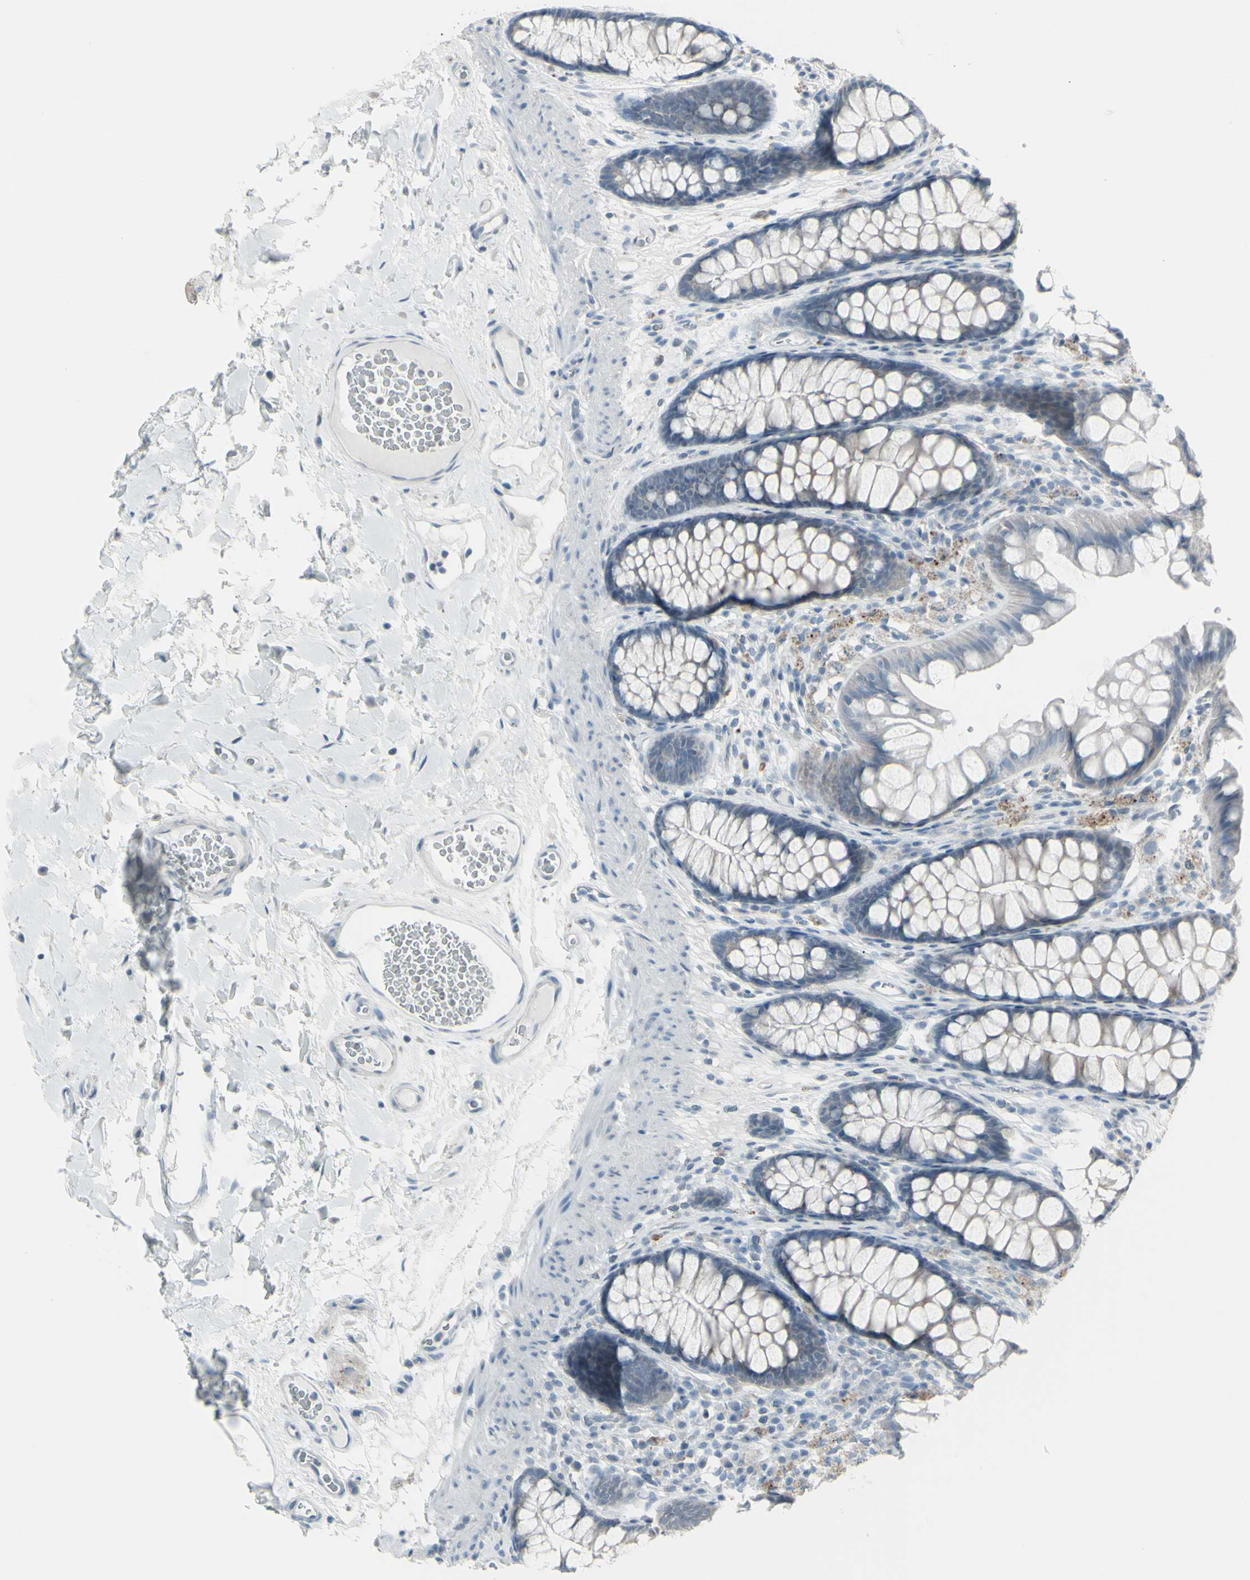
{"staining": {"intensity": "negative", "quantity": "none", "location": "none"}, "tissue": "colon", "cell_type": "Endothelial cells", "image_type": "normal", "snomed": [{"axis": "morphology", "description": "Normal tissue, NOS"}, {"axis": "topography", "description": "Colon"}], "caption": "Protein analysis of unremarkable colon exhibits no significant positivity in endothelial cells. (DAB (3,3'-diaminobenzidine) IHC visualized using brightfield microscopy, high magnification).", "gene": "RAB3A", "patient": {"sex": "female", "age": 55}}